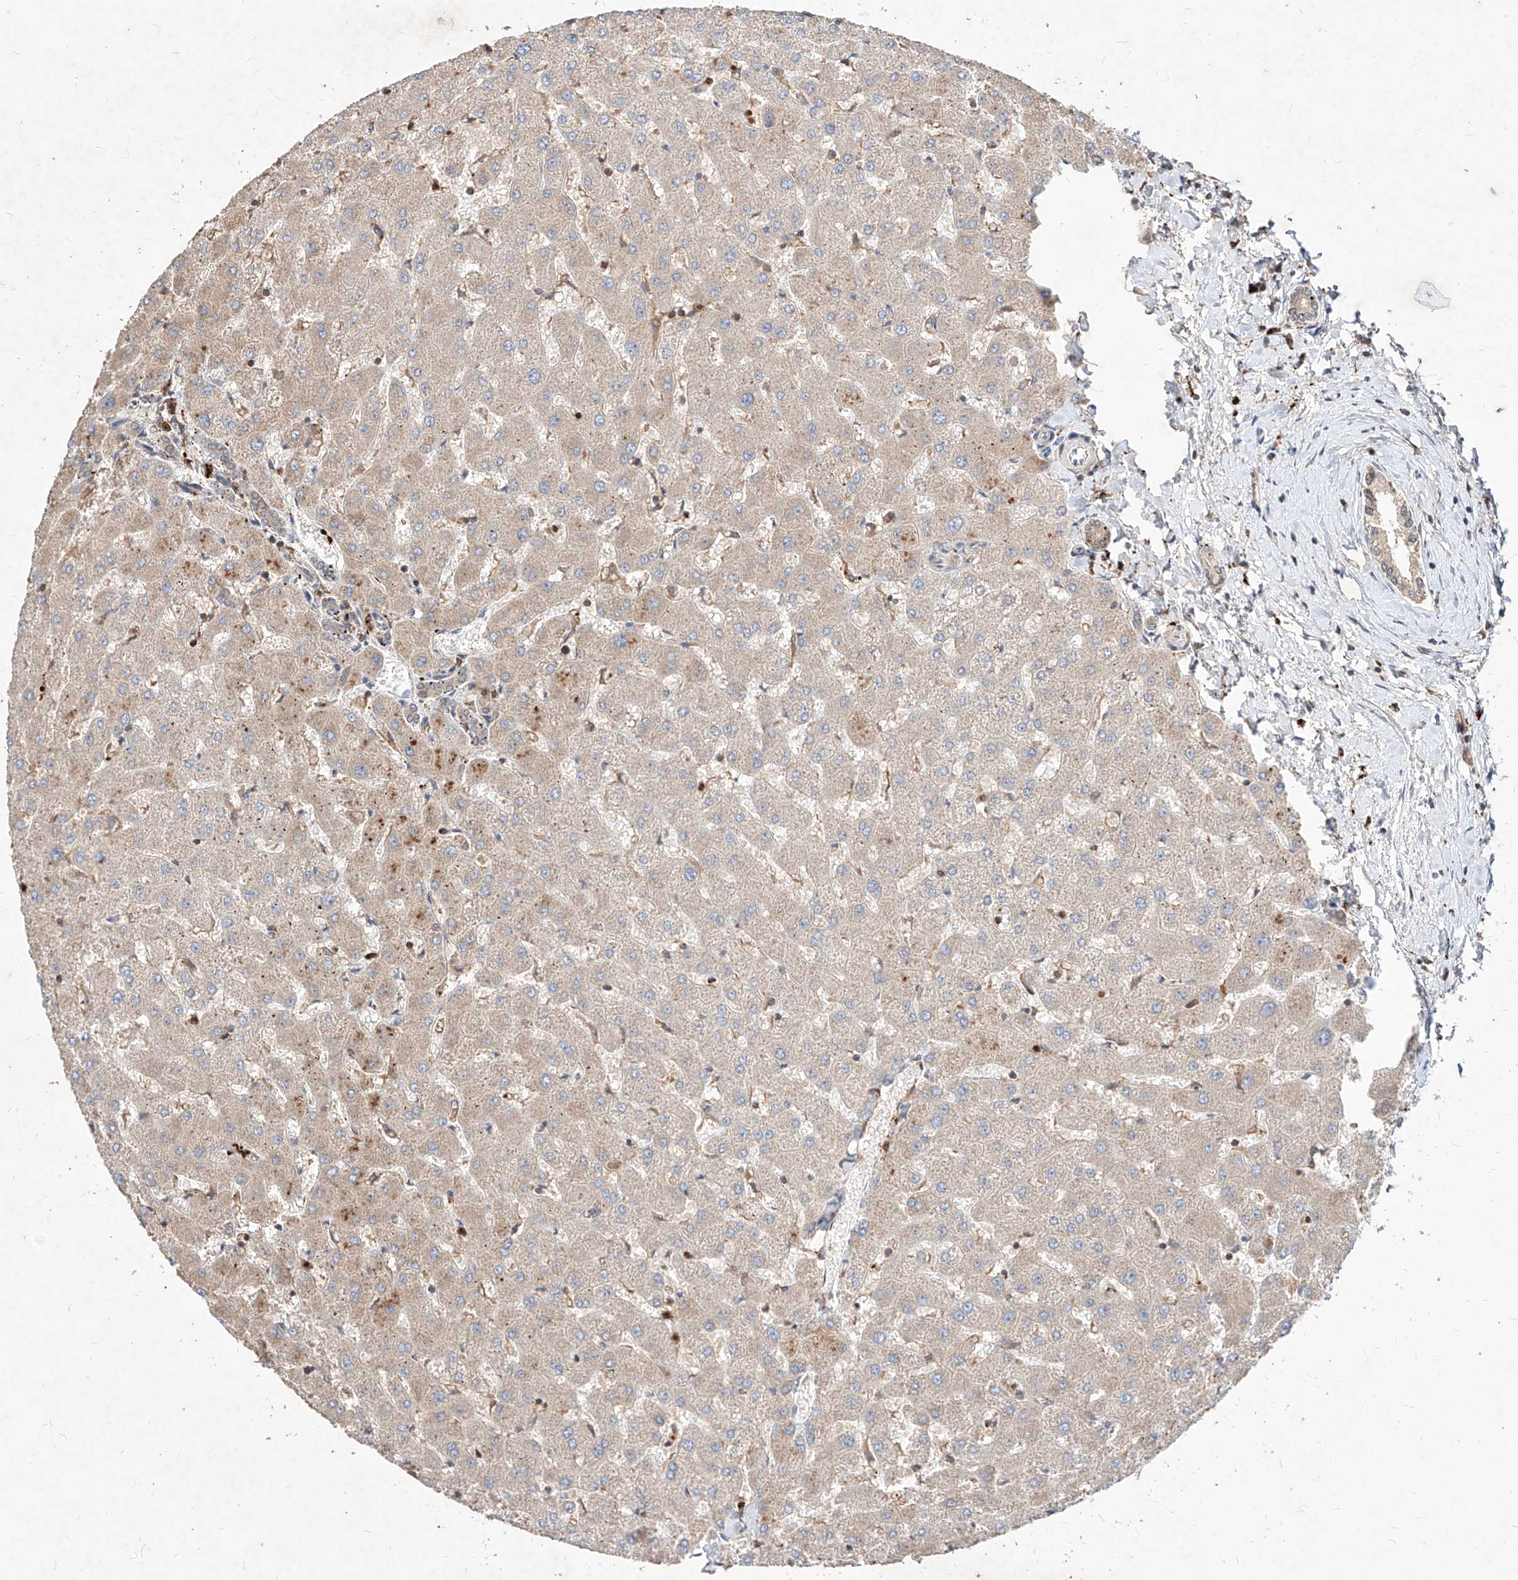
{"staining": {"intensity": "negative", "quantity": "none", "location": "none"}, "tissue": "liver", "cell_type": "Cholangiocytes", "image_type": "normal", "snomed": [{"axis": "morphology", "description": "Normal tissue, NOS"}, {"axis": "topography", "description": "Liver"}], "caption": "Human liver stained for a protein using IHC demonstrates no expression in cholangiocytes.", "gene": "TSNAX", "patient": {"sex": "female", "age": 63}}